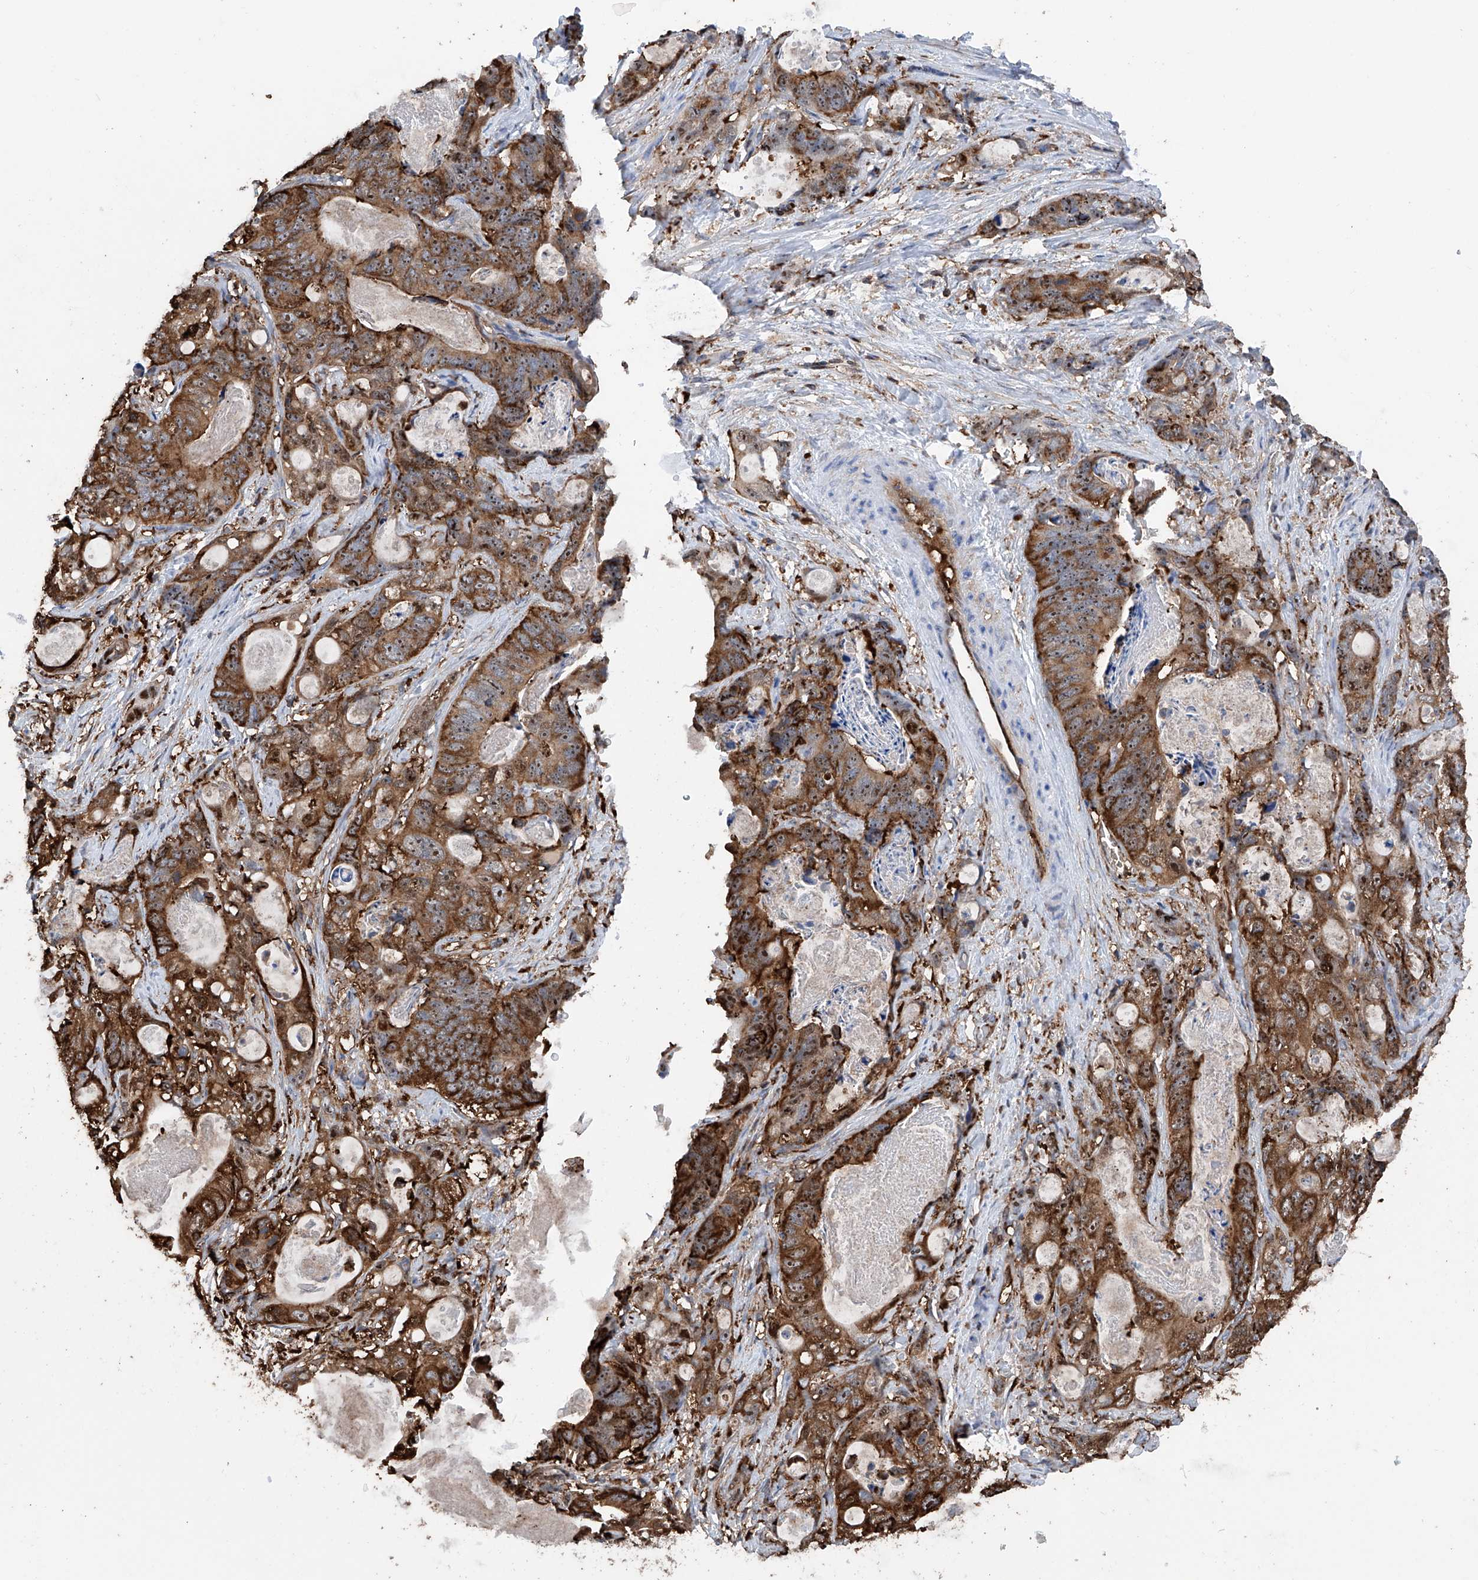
{"staining": {"intensity": "moderate", "quantity": ">75%", "location": "cytoplasmic/membranous,nuclear"}, "tissue": "stomach cancer", "cell_type": "Tumor cells", "image_type": "cancer", "snomed": [{"axis": "morphology", "description": "Normal tissue, NOS"}, {"axis": "morphology", "description": "Adenocarcinoma, NOS"}, {"axis": "topography", "description": "Stomach"}], "caption": "Human stomach cancer (adenocarcinoma) stained for a protein (brown) demonstrates moderate cytoplasmic/membranous and nuclear positive staining in about >75% of tumor cells.", "gene": "ZNF484", "patient": {"sex": "female", "age": 89}}